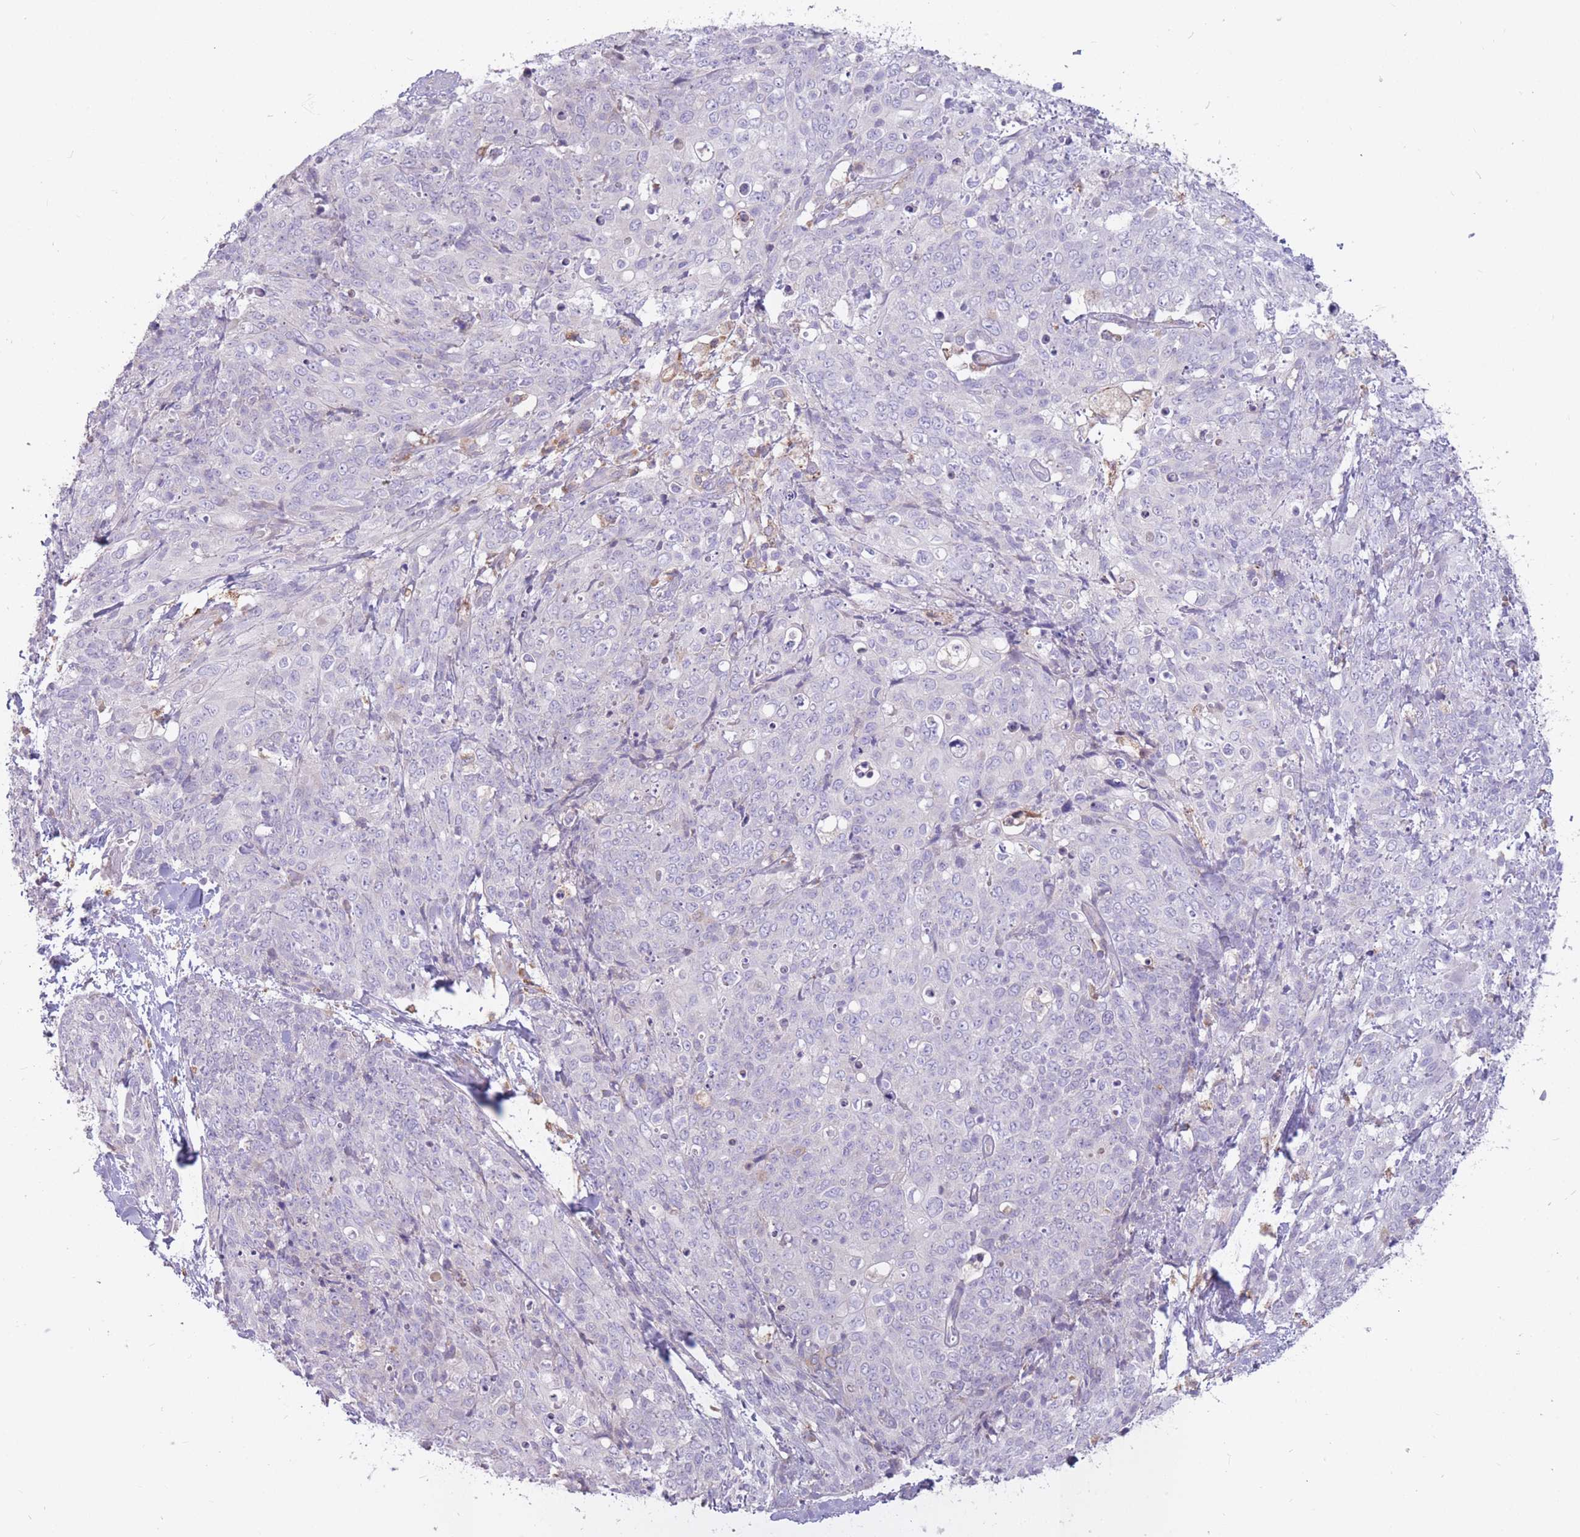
{"staining": {"intensity": "negative", "quantity": "none", "location": "none"}, "tissue": "skin cancer", "cell_type": "Tumor cells", "image_type": "cancer", "snomed": [{"axis": "morphology", "description": "Squamous cell carcinoma, NOS"}, {"axis": "topography", "description": "Skin"}, {"axis": "topography", "description": "Vulva"}], "caption": "Tumor cells show no significant protein staining in squamous cell carcinoma (skin).", "gene": "TRAPPC5", "patient": {"sex": "female", "age": 85}}